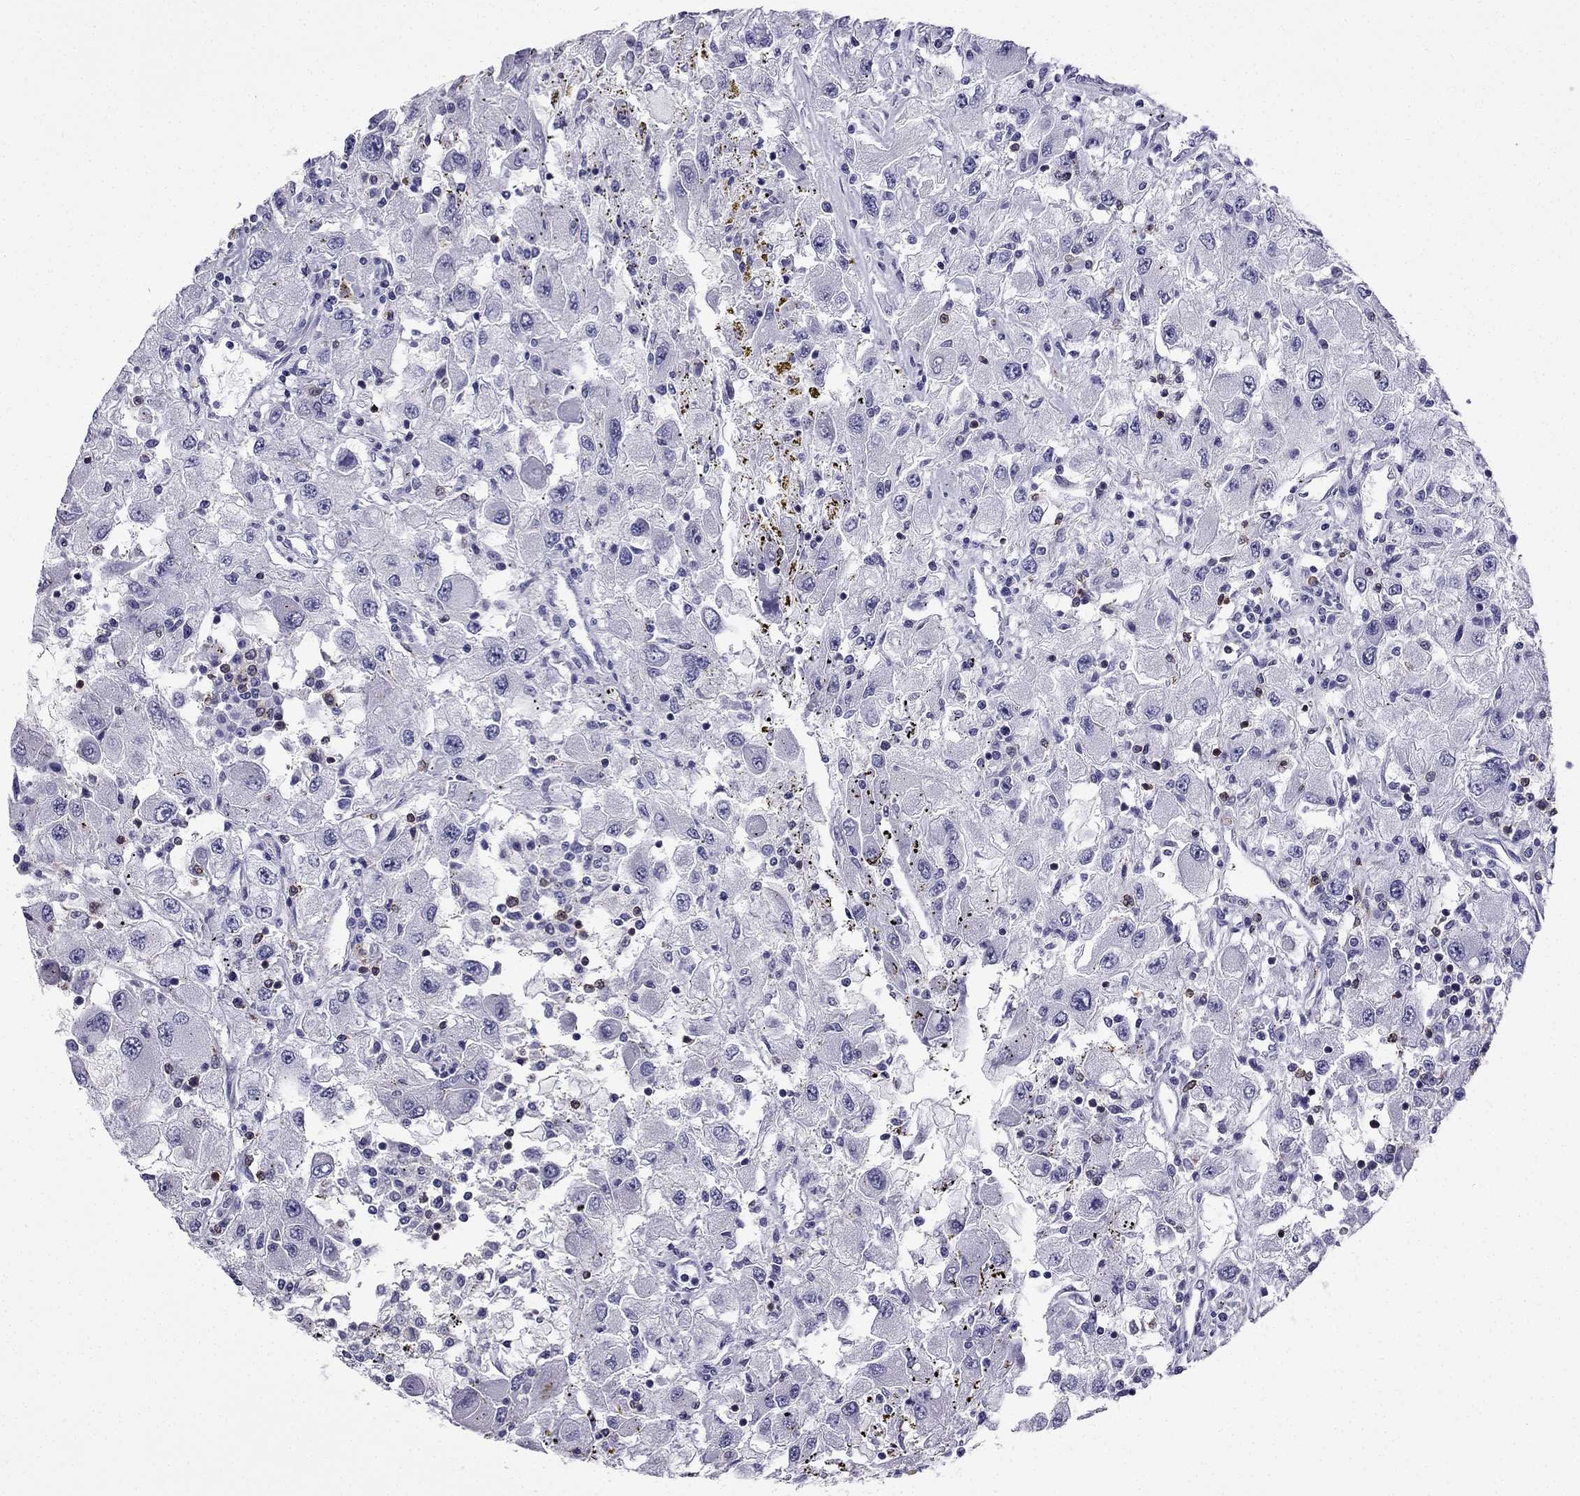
{"staining": {"intensity": "negative", "quantity": "none", "location": "none"}, "tissue": "renal cancer", "cell_type": "Tumor cells", "image_type": "cancer", "snomed": [{"axis": "morphology", "description": "Adenocarcinoma, NOS"}, {"axis": "topography", "description": "Kidney"}], "caption": "Human renal cancer (adenocarcinoma) stained for a protein using immunohistochemistry reveals no expression in tumor cells.", "gene": "CCK", "patient": {"sex": "female", "age": 67}}